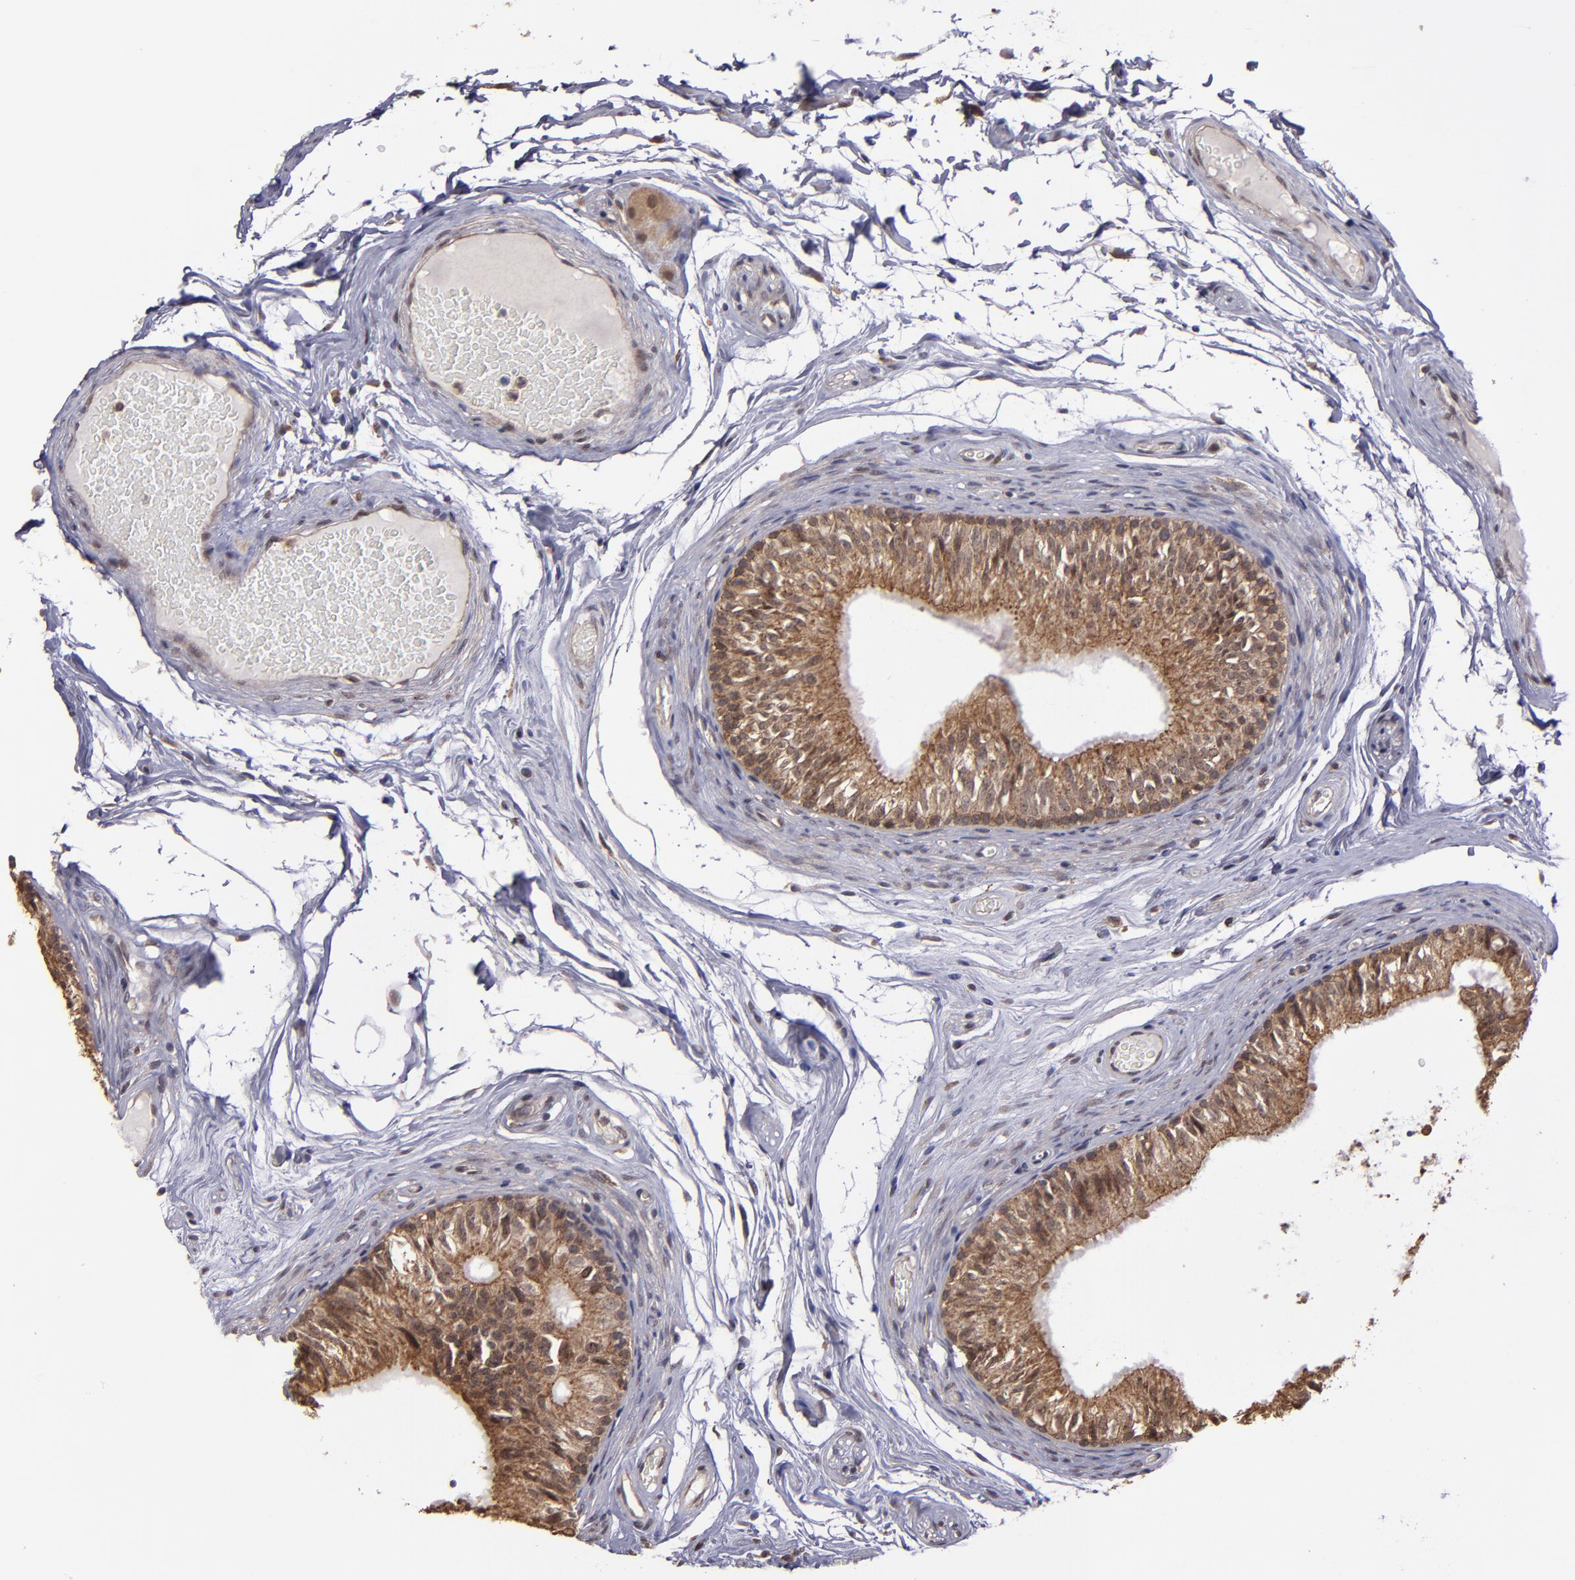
{"staining": {"intensity": "moderate", "quantity": ">75%", "location": "cytoplasmic/membranous"}, "tissue": "epididymis", "cell_type": "Glandular cells", "image_type": "normal", "snomed": [{"axis": "morphology", "description": "Normal tissue, NOS"}, {"axis": "topography", "description": "Testis"}, {"axis": "topography", "description": "Epididymis"}], "caption": "Immunohistochemistry of normal human epididymis demonstrates medium levels of moderate cytoplasmic/membranous staining in approximately >75% of glandular cells. (DAB (3,3'-diaminobenzidine) IHC with brightfield microscopy, high magnification).", "gene": "SIPA1L1", "patient": {"sex": "male", "age": 36}}